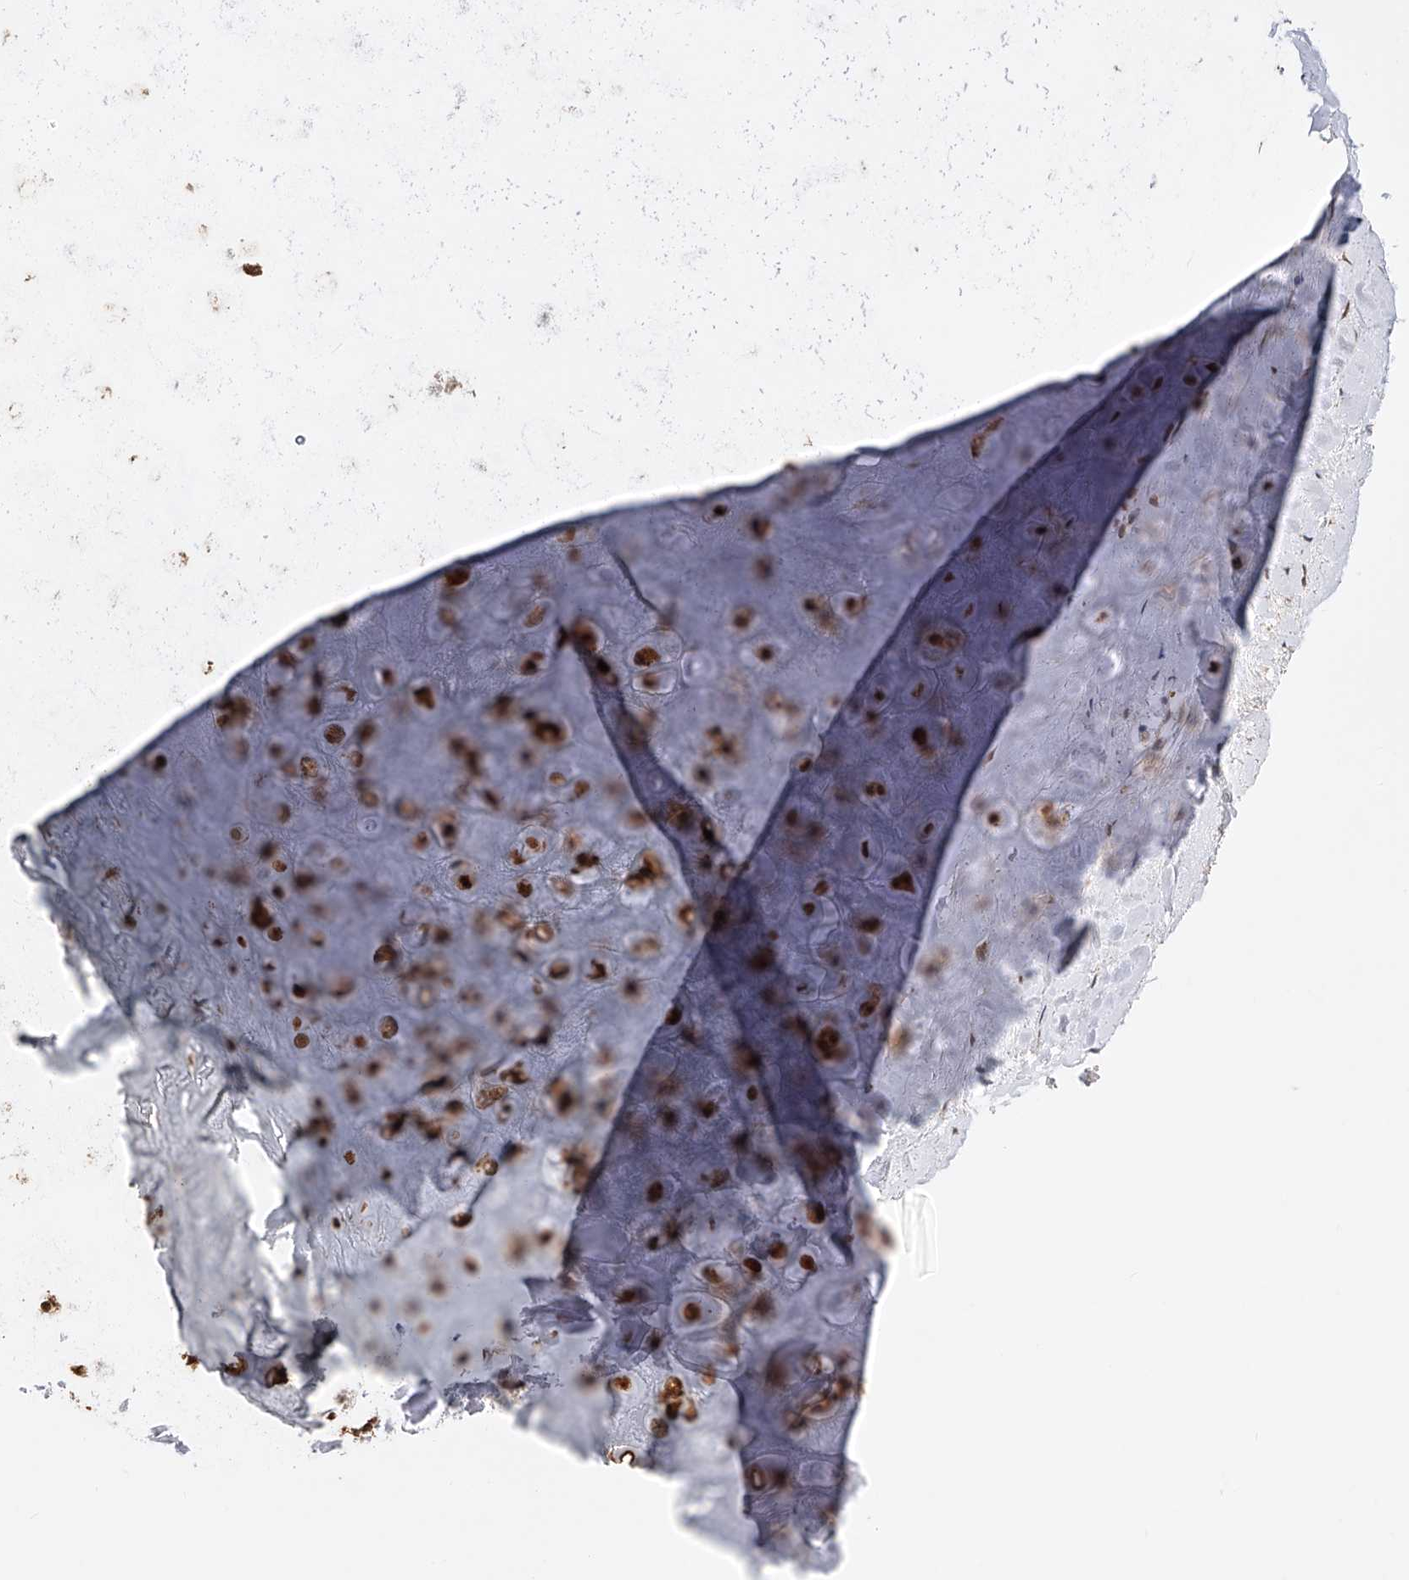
{"staining": {"intensity": "moderate", "quantity": ">75%", "location": "cytoplasmic/membranous"}, "tissue": "adipose tissue", "cell_type": "Adipocytes", "image_type": "normal", "snomed": [{"axis": "morphology", "description": "Normal tissue, NOS"}, {"axis": "morphology", "description": "Basal cell carcinoma"}, {"axis": "topography", "description": "Skin"}], "caption": "IHC of benign human adipose tissue exhibits medium levels of moderate cytoplasmic/membranous expression in approximately >75% of adipocytes. The staining was performed using DAB (3,3'-diaminobenzidine), with brown indicating positive protein expression. Nuclei are stained blue with hematoxylin.", "gene": "GMDS", "patient": {"sex": "female", "age": 89}}